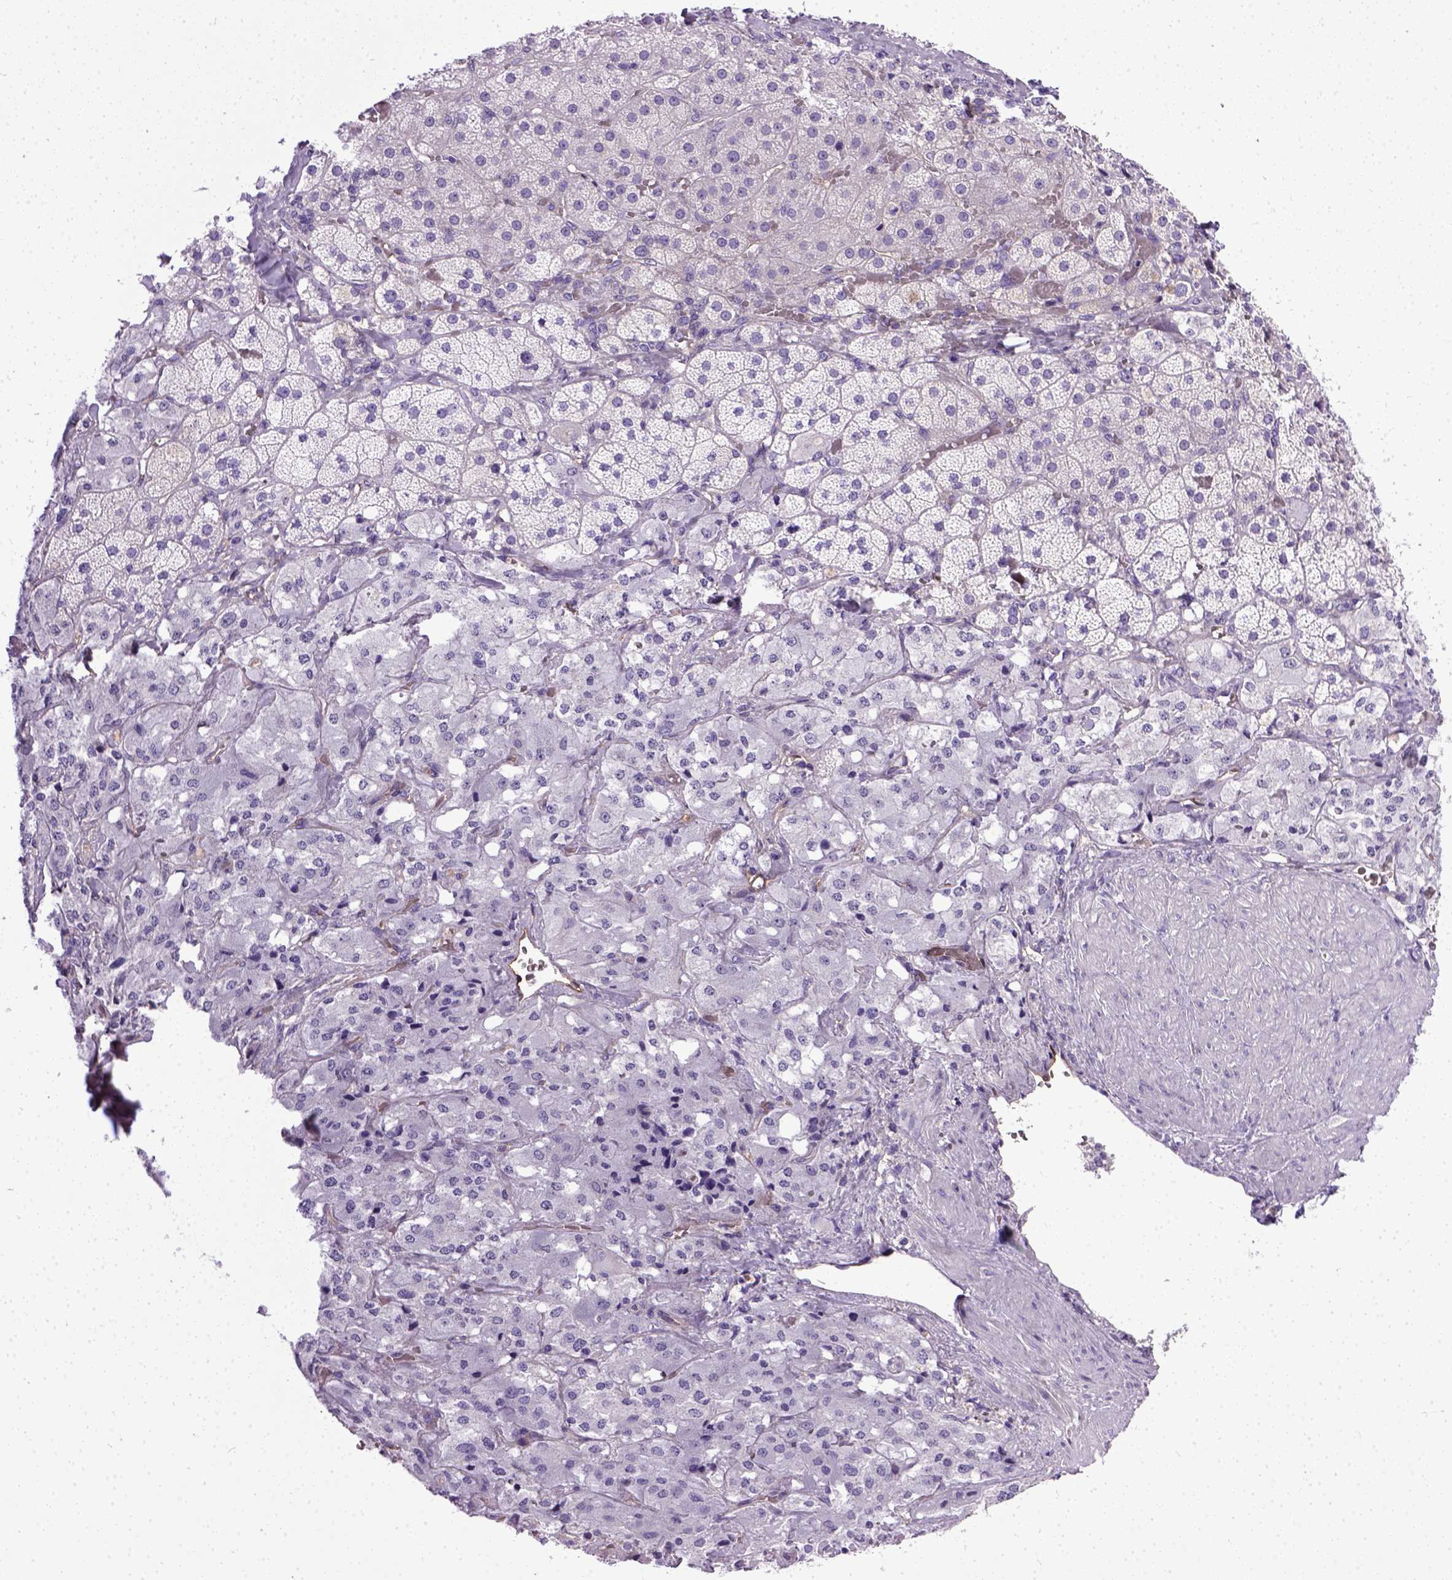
{"staining": {"intensity": "negative", "quantity": "none", "location": "none"}, "tissue": "adrenal gland", "cell_type": "Glandular cells", "image_type": "normal", "snomed": [{"axis": "morphology", "description": "Normal tissue, NOS"}, {"axis": "topography", "description": "Adrenal gland"}], "caption": "This is an IHC histopathology image of normal adrenal gland. There is no expression in glandular cells.", "gene": "ENG", "patient": {"sex": "male", "age": 57}}